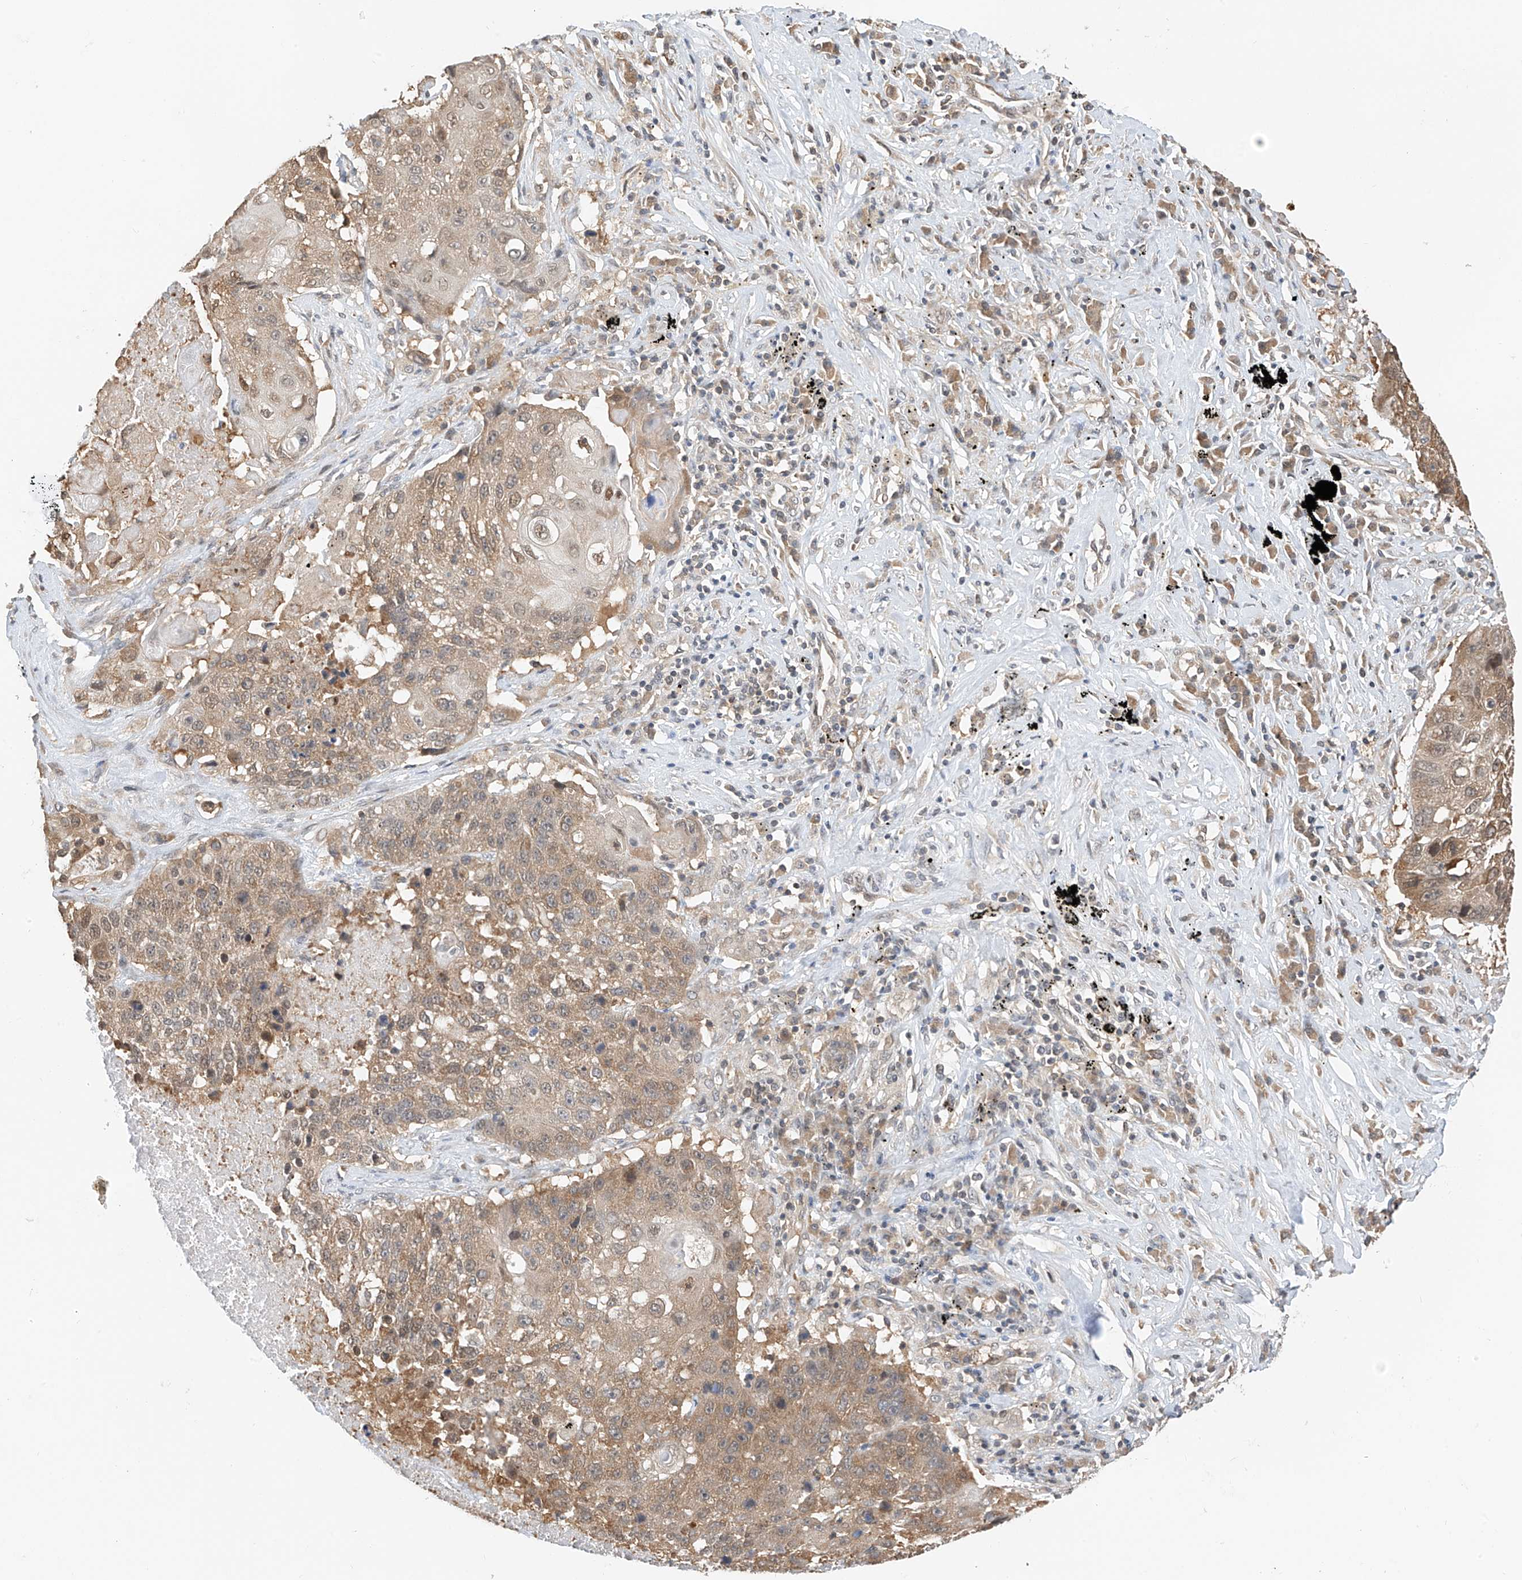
{"staining": {"intensity": "moderate", "quantity": ">75%", "location": "cytoplasmic/membranous"}, "tissue": "lung cancer", "cell_type": "Tumor cells", "image_type": "cancer", "snomed": [{"axis": "morphology", "description": "Squamous cell carcinoma, NOS"}, {"axis": "topography", "description": "Lung"}], "caption": "Immunohistochemistry staining of lung cancer, which exhibits medium levels of moderate cytoplasmic/membranous positivity in approximately >75% of tumor cells indicating moderate cytoplasmic/membranous protein expression. The staining was performed using DAB (3,3'-diaminobenzidine) (brown) for protein detection and nuclei were counterstained in hematoxylin (blue).", "gene": "PPA2", "patient": {"sex": "male", "age": 61}}